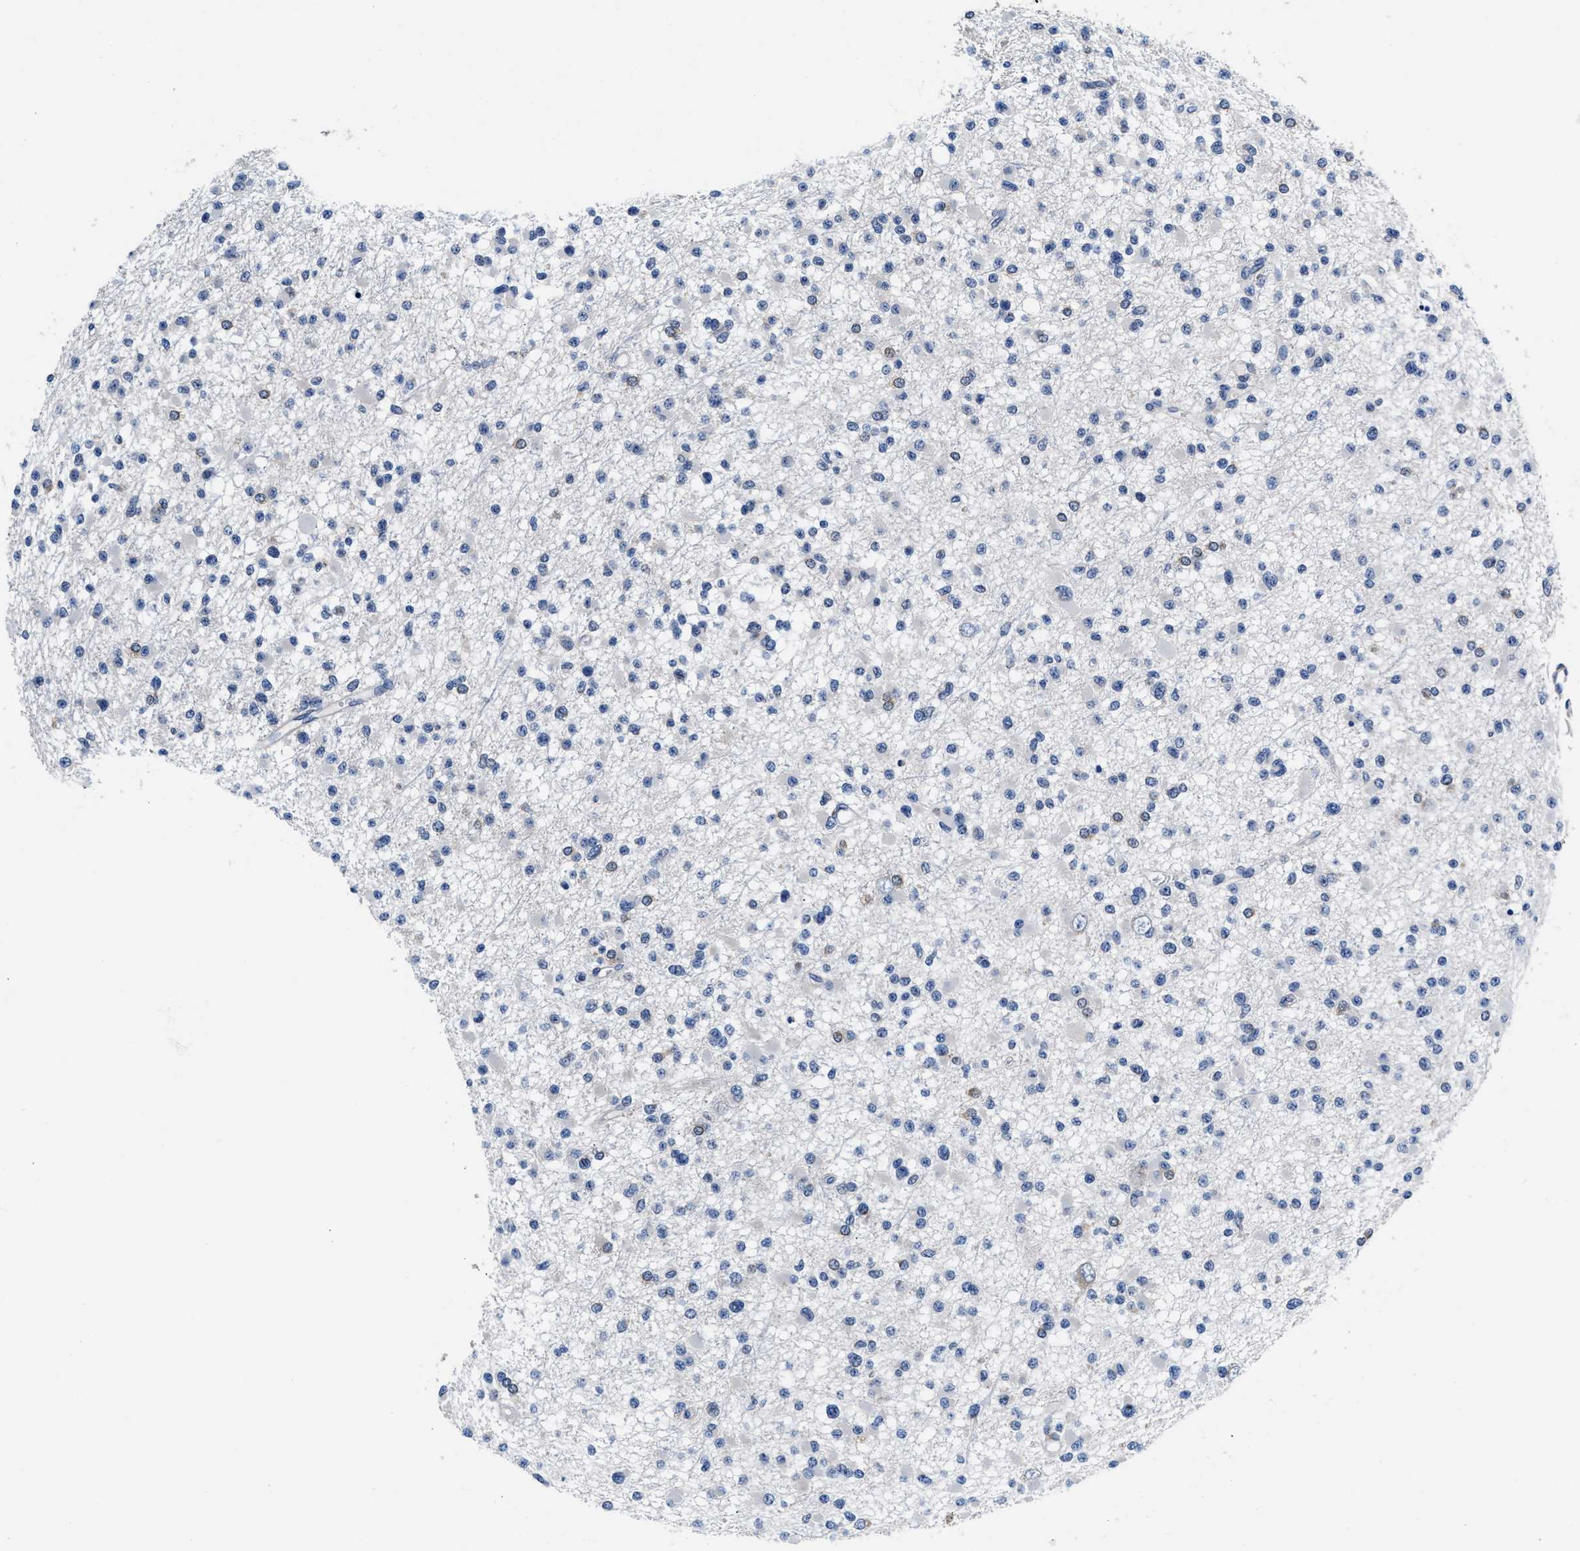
{"staining": {"intensity": "negative", "quantity": "none", "location": "none"}, "tissue": "glioma", "cell_type": "Tumor cells", "image_type": "cancer", "snomed": [{"axis": "morphology", "description": "Glioma, malignant, Low grade"}, {"axis": "topography", "description": "Brain"}], "caption": "A micrograph of human glioma is negative for staining in tumor cells.", "gene": "MYH3", "patient": {"sex": "female", "age": 22}}